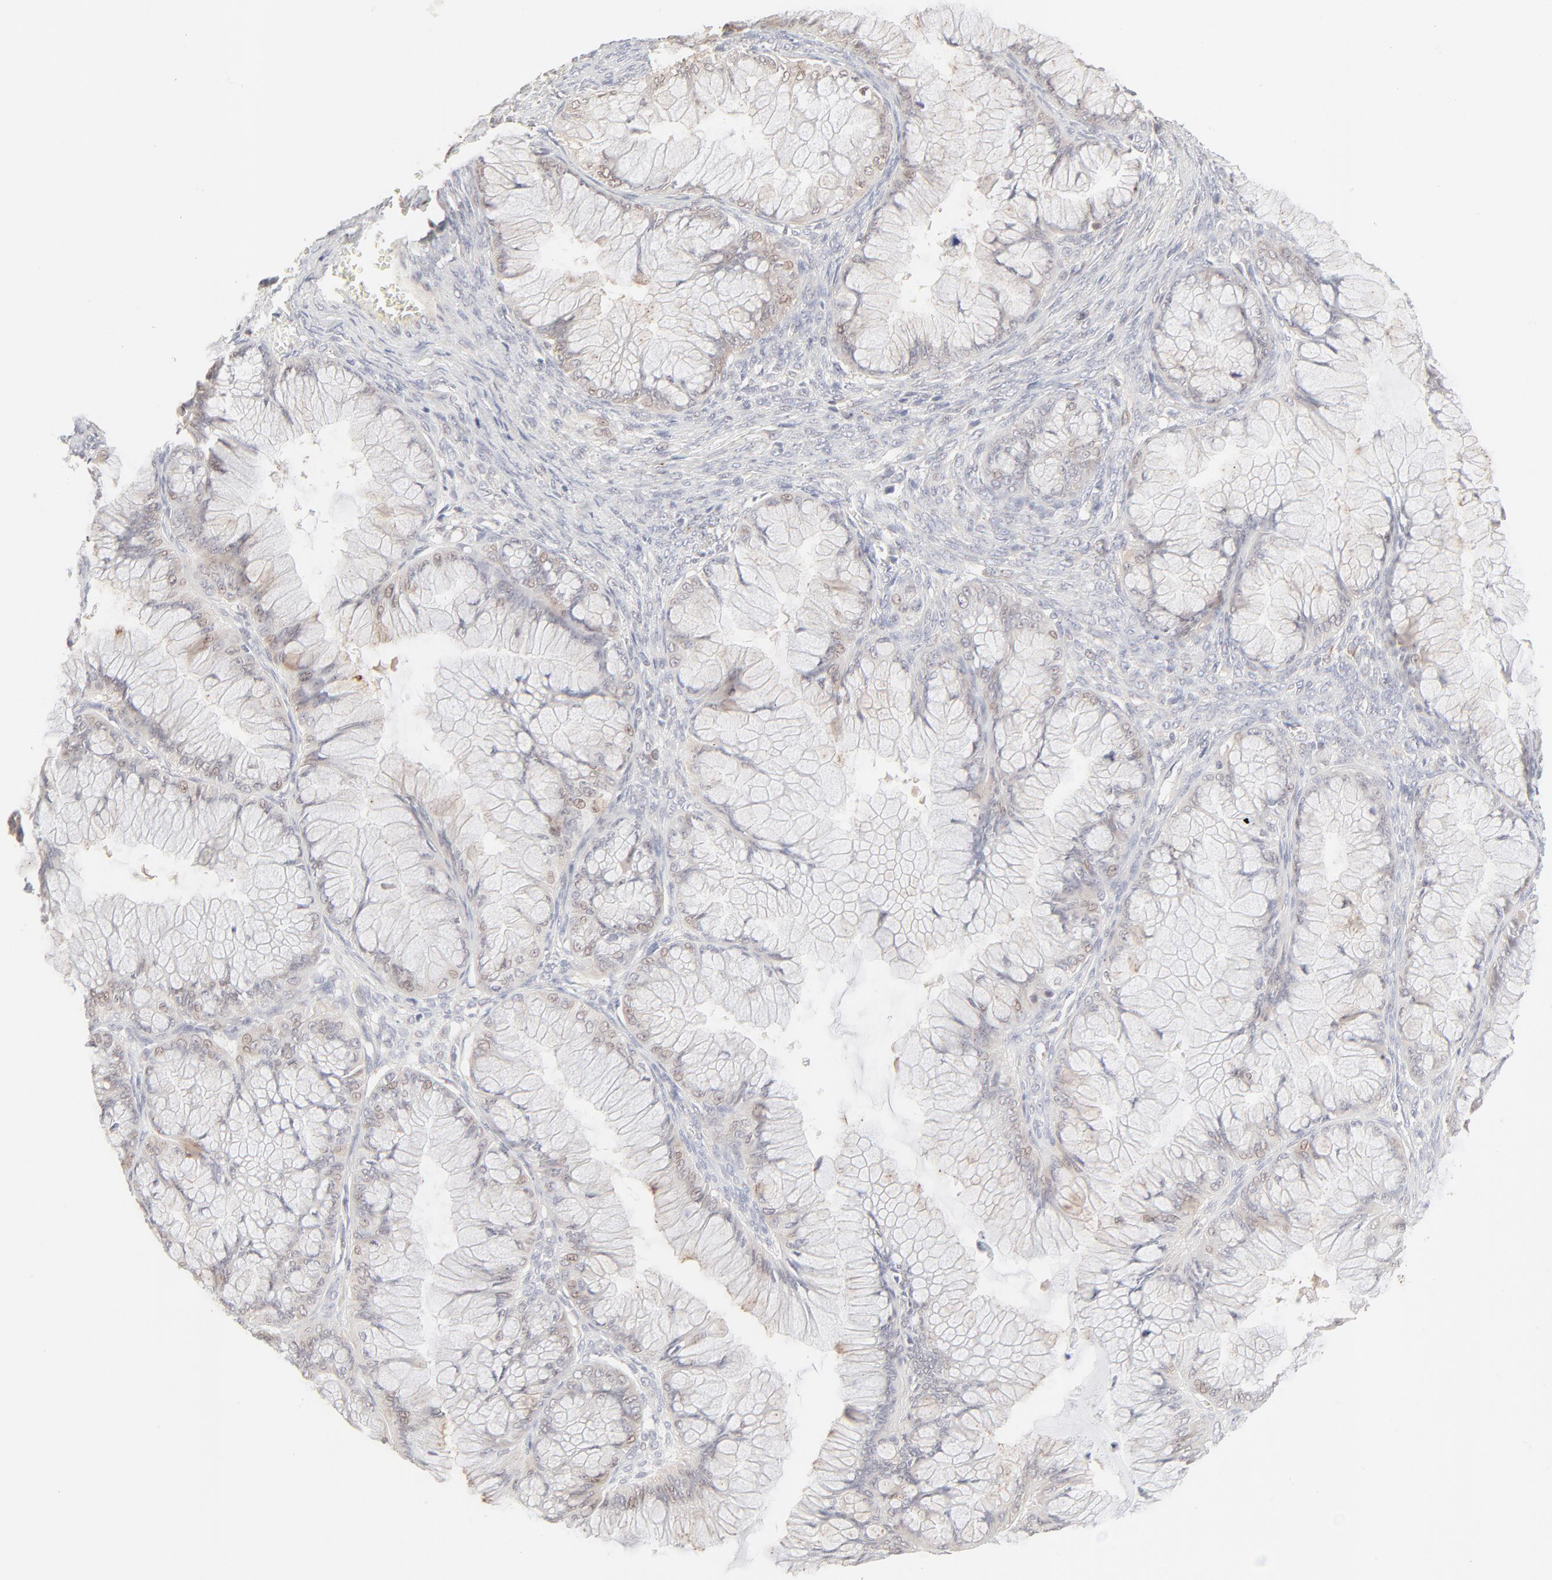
{"staining": {"intensity": "weak", "quantity": "<25%", "location": "nuclear"}, "tissue": "ovarian cancer", "cell_type": "Tumor cells", "image_type": "cancer", "snomed": [{"axis": "morphology", "description": "Cystadenocarcinoma, mucinous, NOS"}, {"axis": "topography", "description": "Ovary"}], "caption": "High power microscopy photomicrograph of an immunohistochemistry (IHC) histopathology image of ovarian mucinous cystadenocarcinoma, revealing no significant staining in tumor cells.", "gene": "LGALS2", "patient": {"sex": "female", "age": 63}}